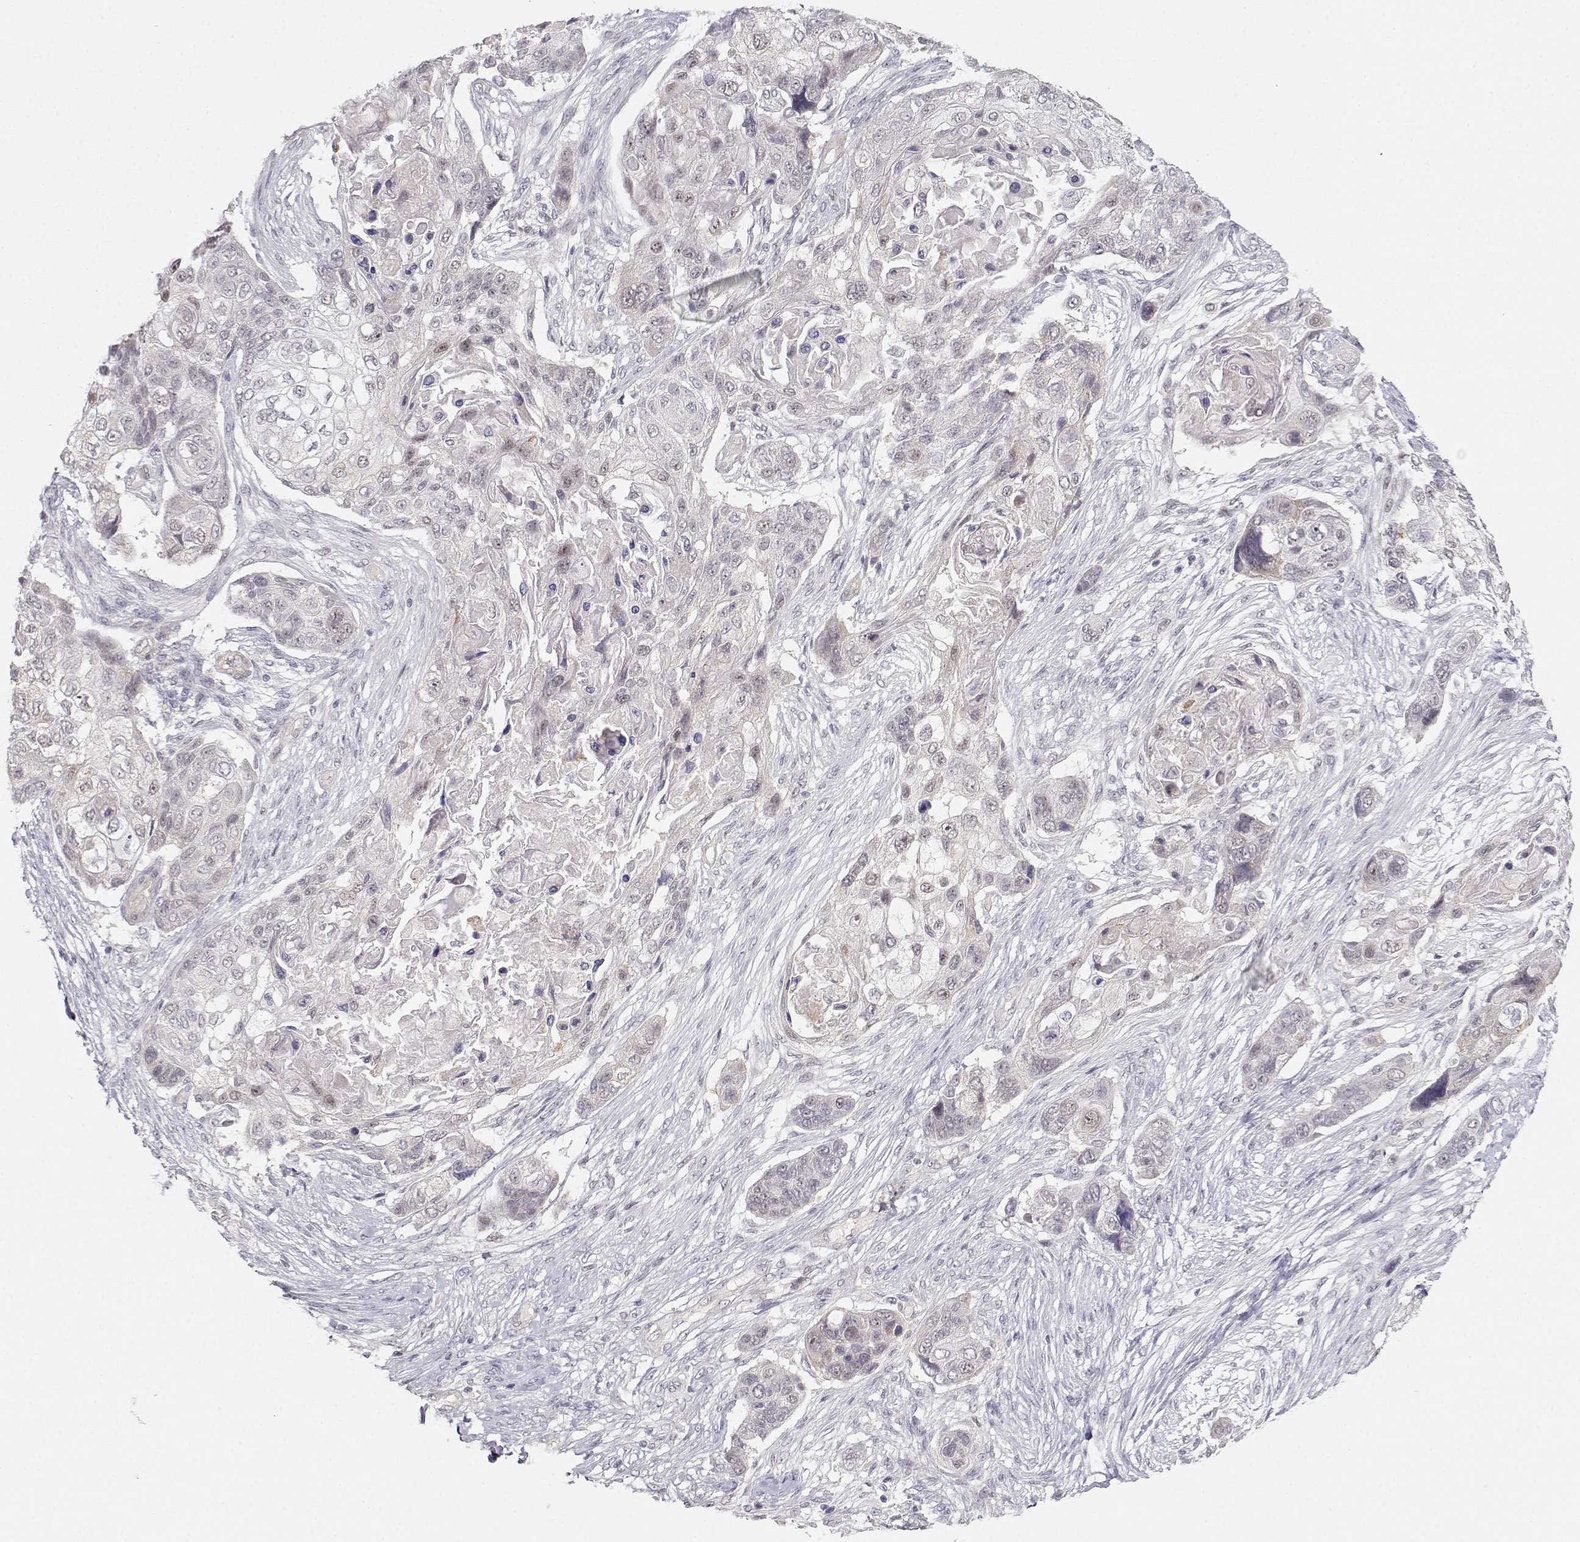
{"staining": {"intensity": "negative", "quantity": "none", "location": "none"}, "tissue": "lung cancer", "cell_type": "Tumor cells", "image_type": "cancer", "snomed": [{"axis": "morphology", "description": "Squamous cell carcinoma, NOS"}, {"axis": "topography", "description": "Lung"}], "caption": "Tumor cells are negative for brown protein staining in lung cancer. (DAB (3,3'-diaminobenzidine) immunohistochemistry, high magnification).", "gene": "EAF2", "patient": {"sex": "male", "age": 69}}